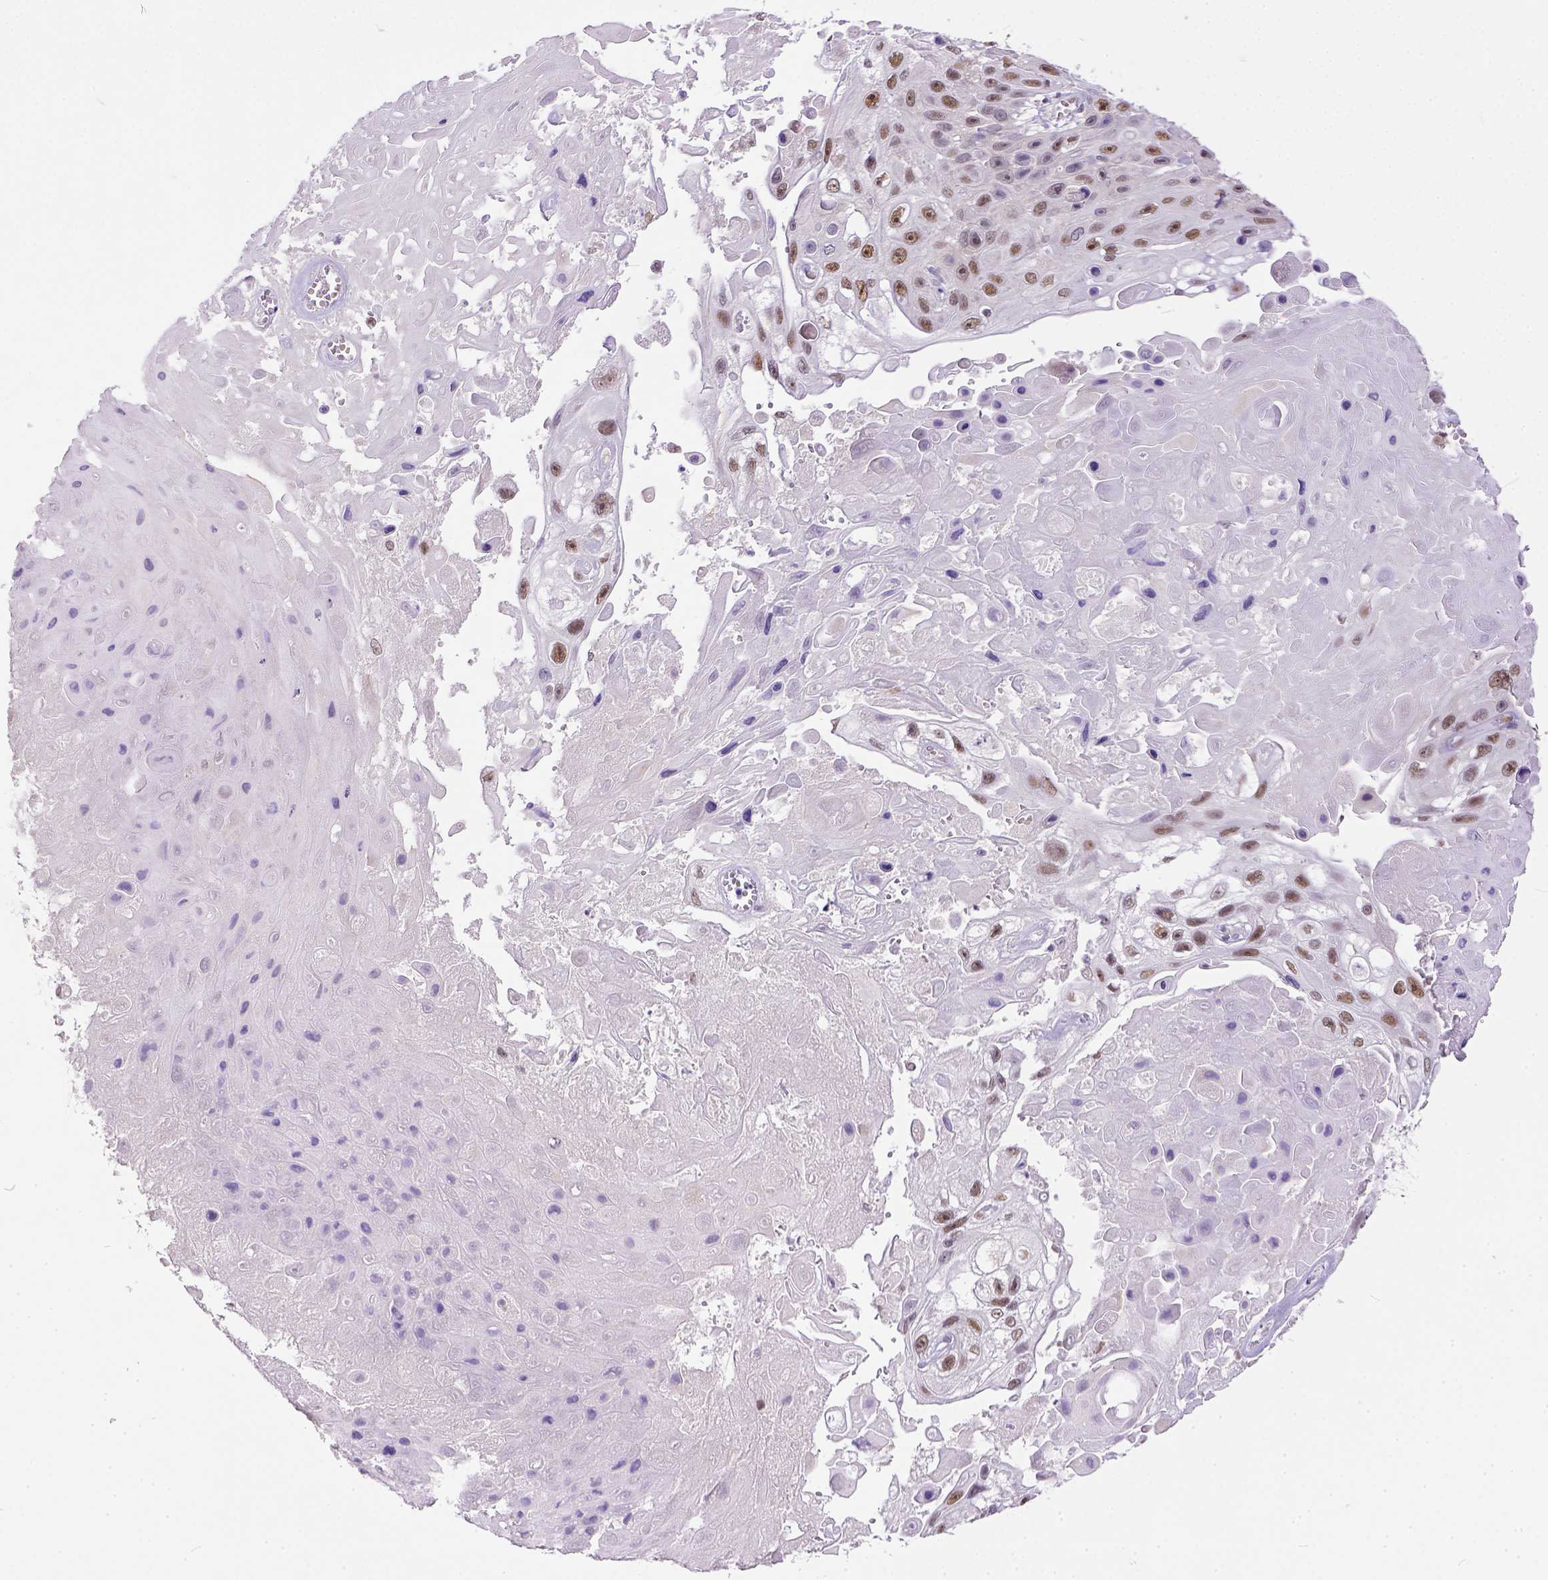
{"staining": {"intensity": "moderate", "quantity": "25%-75%", "location": "nuclear"}, "tissue": "skin cancer", "cell_type": "Tumor cells", "image_type": "cancer", "snomed": [{"axis": "morphology", "description": "Squamous cell carcinoma, NOS"}, {"axis": "topography", "description": "Skin"}], "caption": "Brown immunohistochemical staining in skin cancer exhibits moderate nuclear positivity in approximately 25%-75% of tumor cells.", "gene": "ERCC1", "patient": {"sex": "male", "age": 82}}